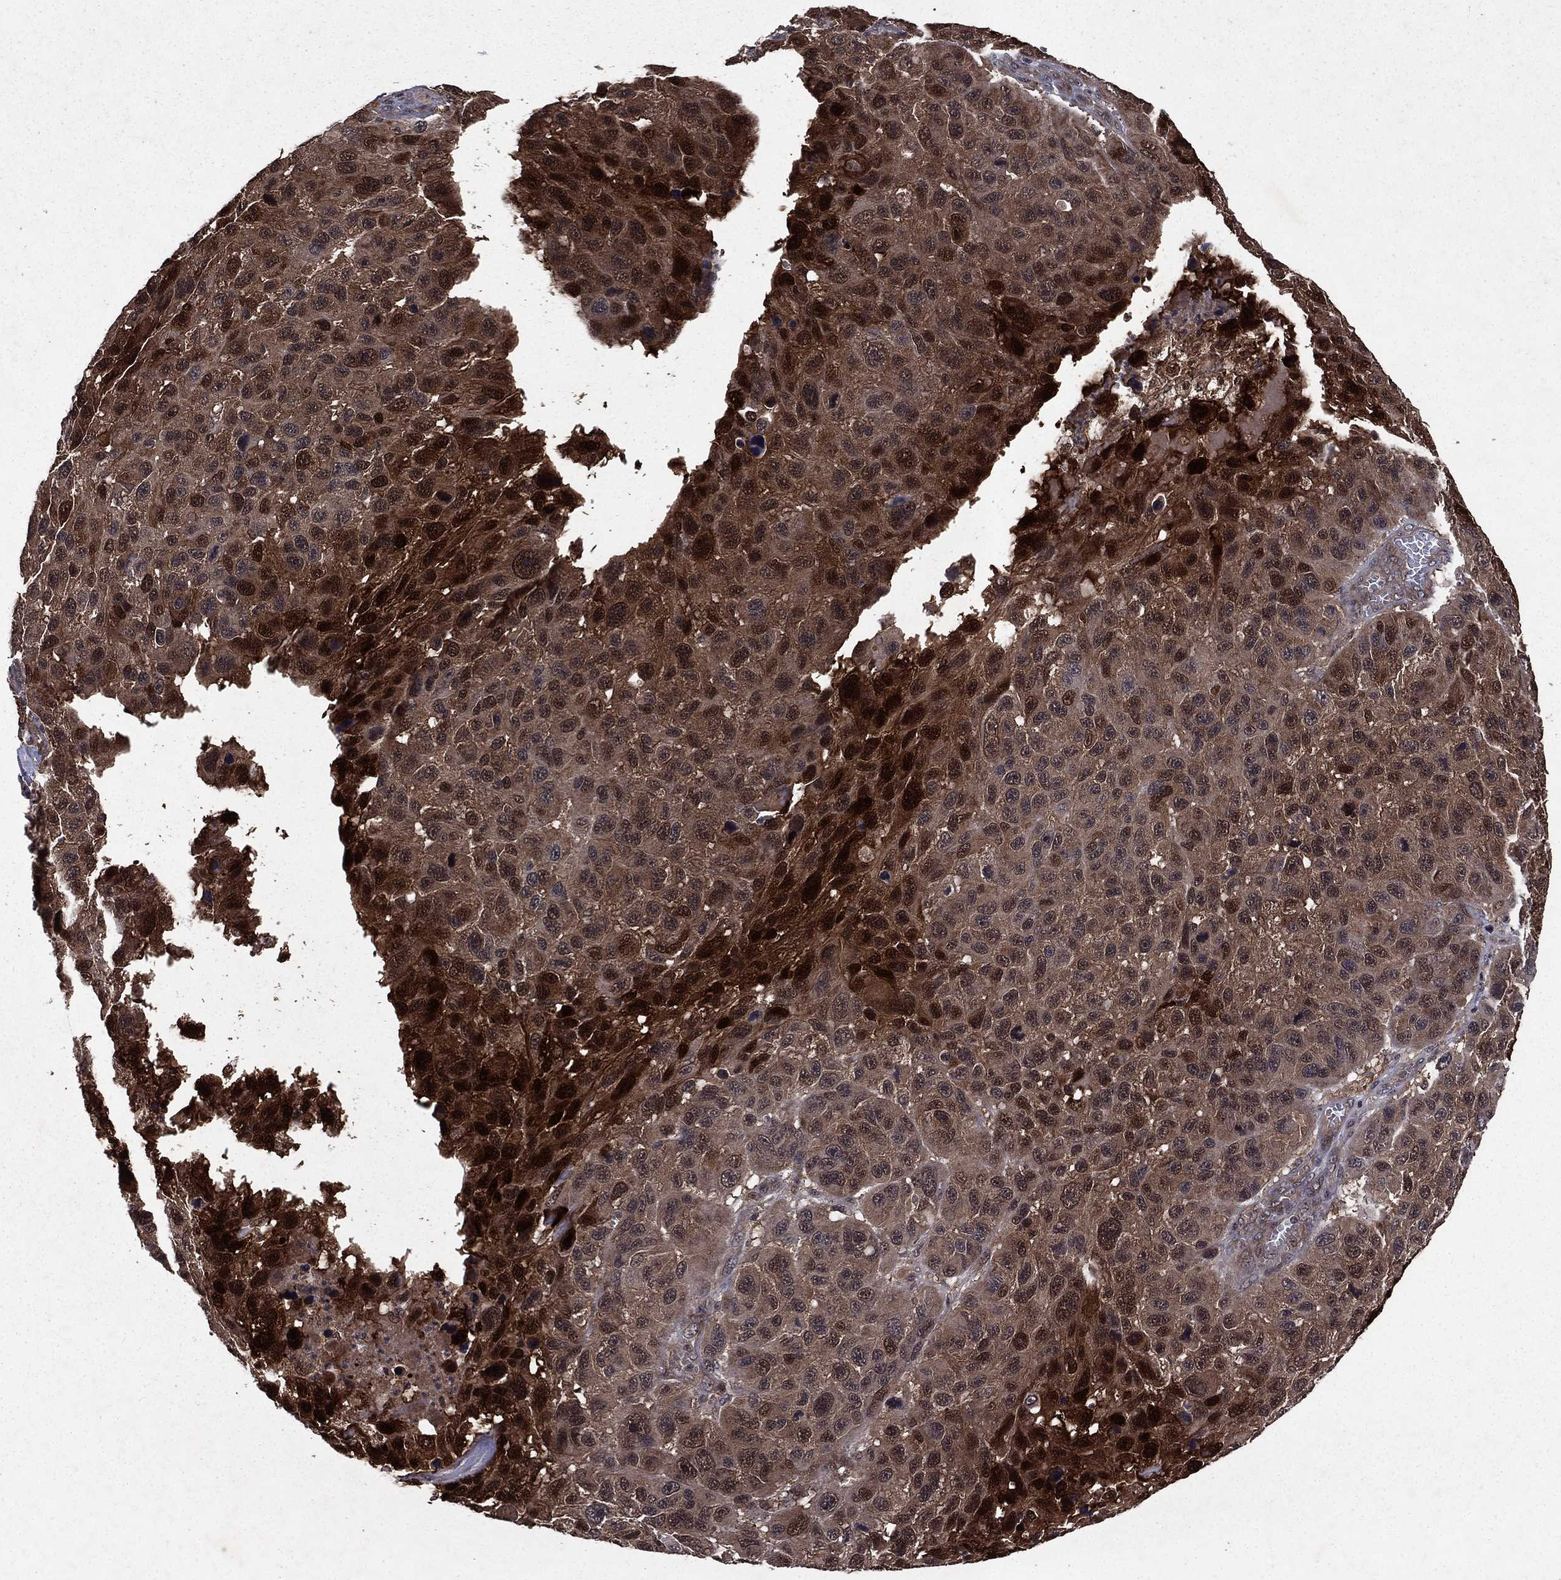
{"staining": {"intensity": "strong", "quantity": "<25%", "location": "cytoplasmic/membranous,nuclear"}, "tissue": "melanoma", "cell_type": "Tumor cells", "image_type": "cancer", "snomed": [{"axis": "morphology", "description": "Malignant melanoma, NOS"}, {"axis": "topography", "description": "Skin"}], "caption": "Malignant melanoma was stained to show a protein in brown. There is medium levels of strong cytoplasmic/membranous and nuclear expression in about <25% of tumor cells.", "gene": "FGD1", "patient": {"sex": "male", "age": 53}}